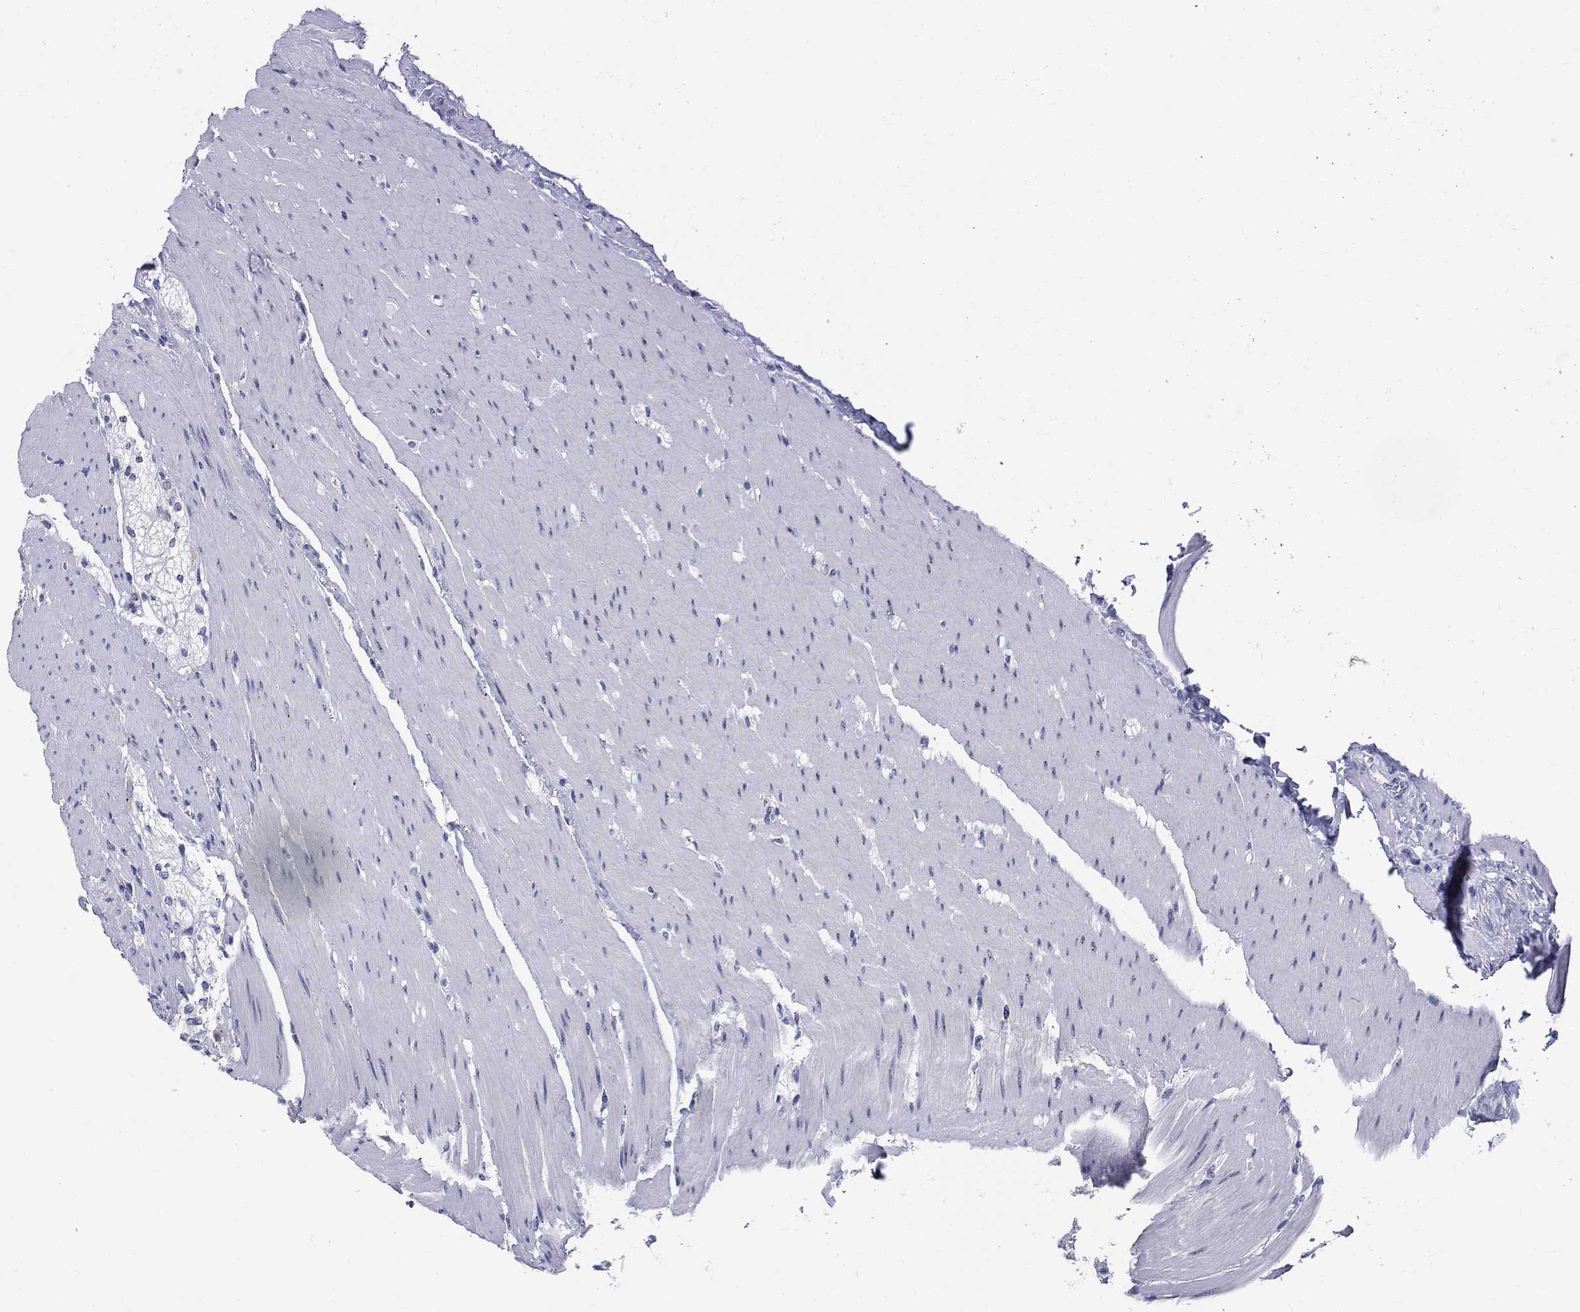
{"staining": {"intensity": "negative", "quantity": "none", "location": "none"}, "tissue": "colon", "cell_type": "Endothelial cells", "image_type": "normal", "snomed": [{"axis": "morphology", "description": "Normal tissue, NOS"}, {"axis": "topography", "description": "Colon"}], "caption": "This is a histopathology image of IHC staining of benign colon, which shows no expression in endothelial cells.", "gene": "CEP43", "patient": {"sex": "female", "age": 65}}